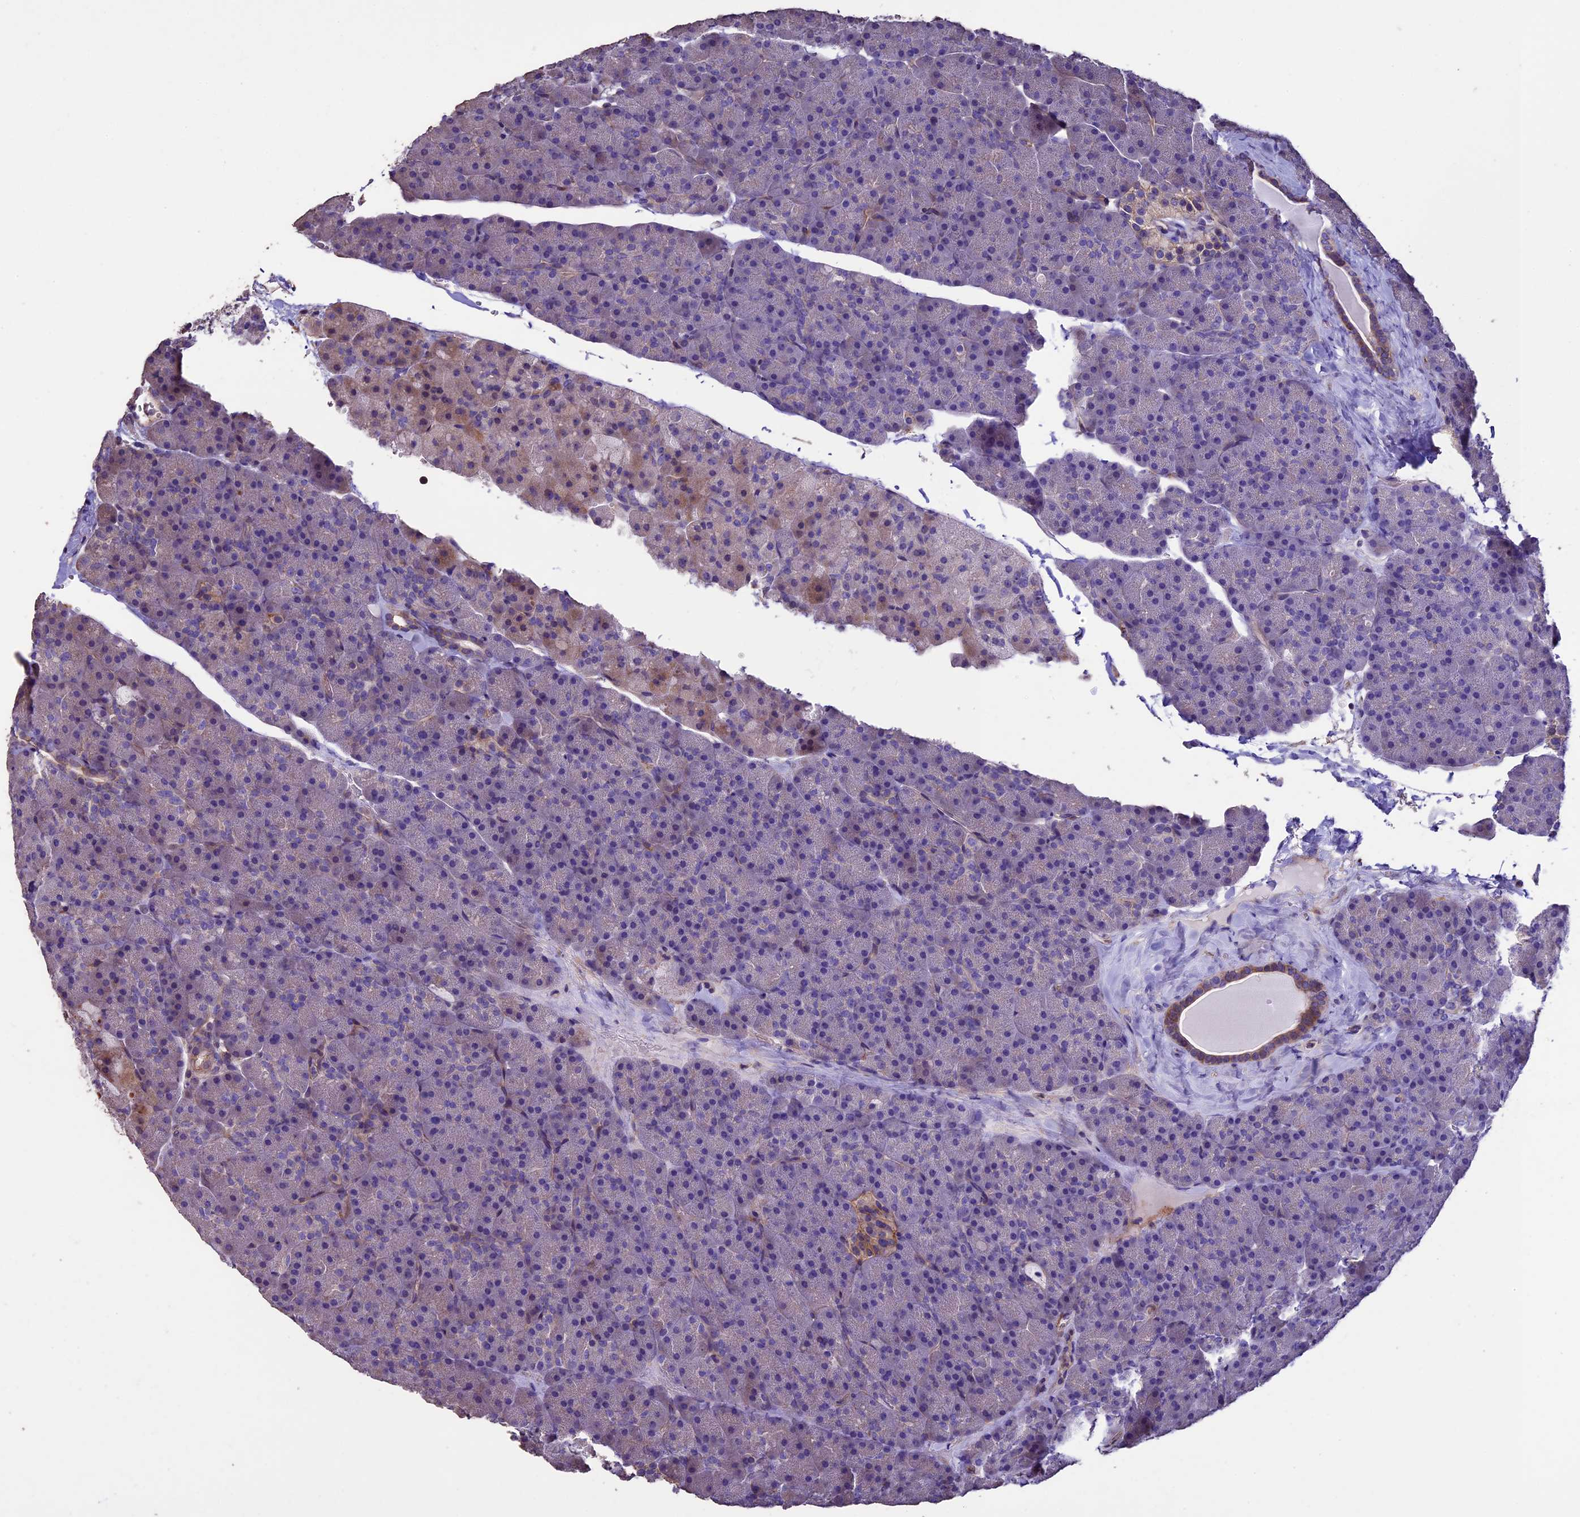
{"staining": {"intensity": "moderate", "quantity": "<25%", "location": "cytoplasmic/membranous"}, "tissue": "pancreas", "cell_type": "Exocrine glandular cells", "image_type": "normal", "snomed": [{"axis": "morphology", "description": "Normal tissue, NOS"}, {"axis": "topography", "description": "Pancreas"}], "caption": "A histopathology image of pancreas stained for a protein reveals moderate cytoplasmic/membranous brown staining in exocrine glandular cells. The protein of interest is shown in brown color, while the nuclei are stained blue.", "gene": "USB1", "patient": {"sex": "male", "age": 36}}